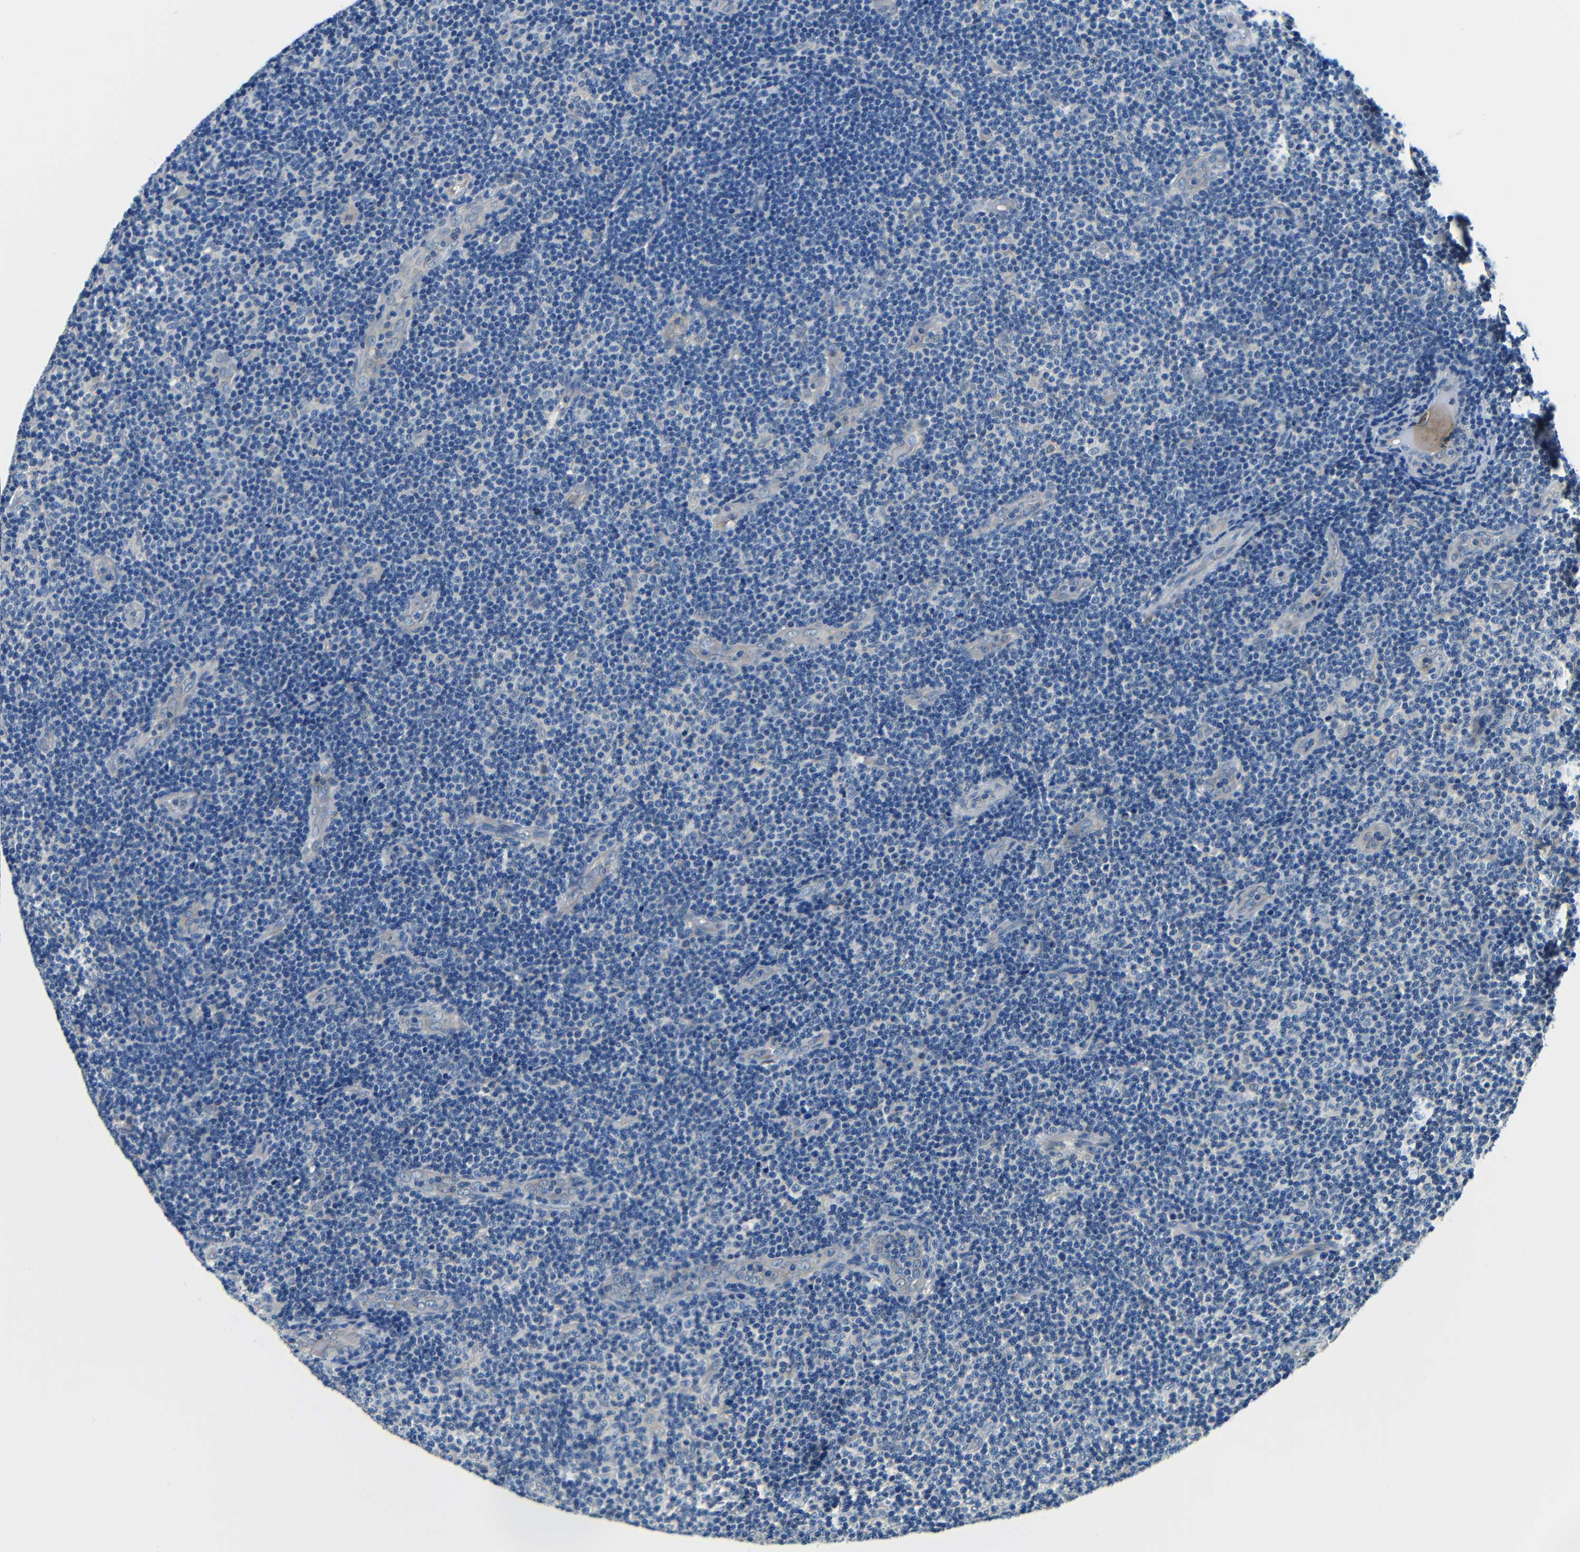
{"staining": {"intensity": "negative", "quantity": "none", "location": "none"}, "tissue": "lymphoma", "cell_type": "Tumor cells", "image_type": "cancer", "snomed": [{"axis": "morphology", "description": "Malignant lymphoma, non-Hodgkin's type, Low grade"}, {"axis": "topography", "description": "Lymph node"}], "caption": "Tumor cells show no significant protein expression in malignant lymphoma, non-Hodgkin's type (low-grade).", "gene": "ADAP1", "patient": {"sex": "male", "age": 83}}